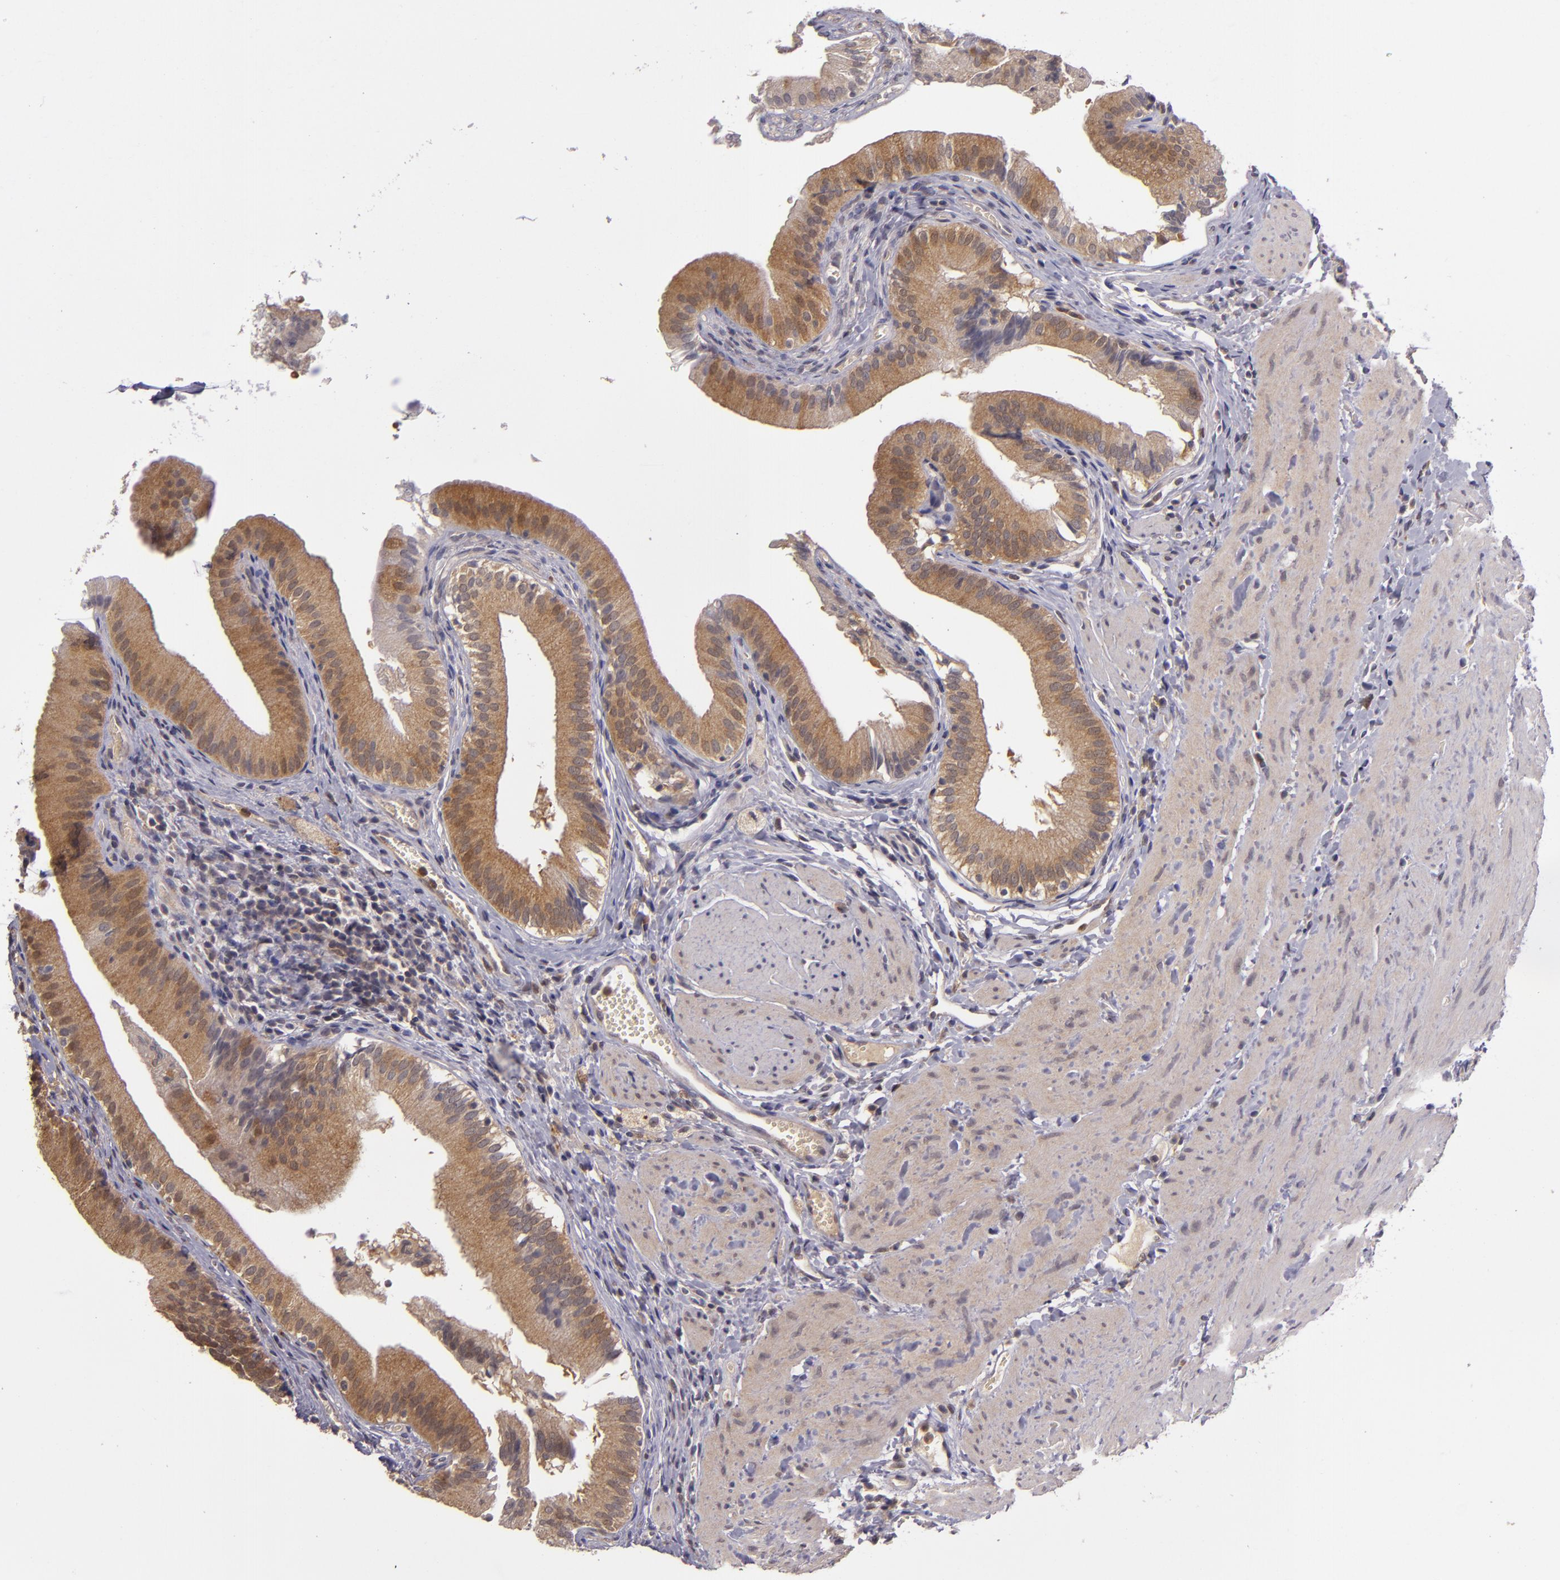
{"staining": {"intensity": "moderate", "quantity": ">75%", "location": "cytoplasmic/membranous"}, "tissue": "gallbladder", "cell_type": "Glandular cells", "image_type": "normal", "snomed": [{"axis": "morphology", "description": "Normal tissue, NOS"}, {"axis": "topography", "description": "Gallbladder"}], "caption": "Immunohistochemical staining of benign human gallbladder exhibits moderate cytoplasmic/membranous protein staining in approximately >75% of glandular cells.", "gene": "FHIT", "patient": {"sex": "female", "age": 24}}